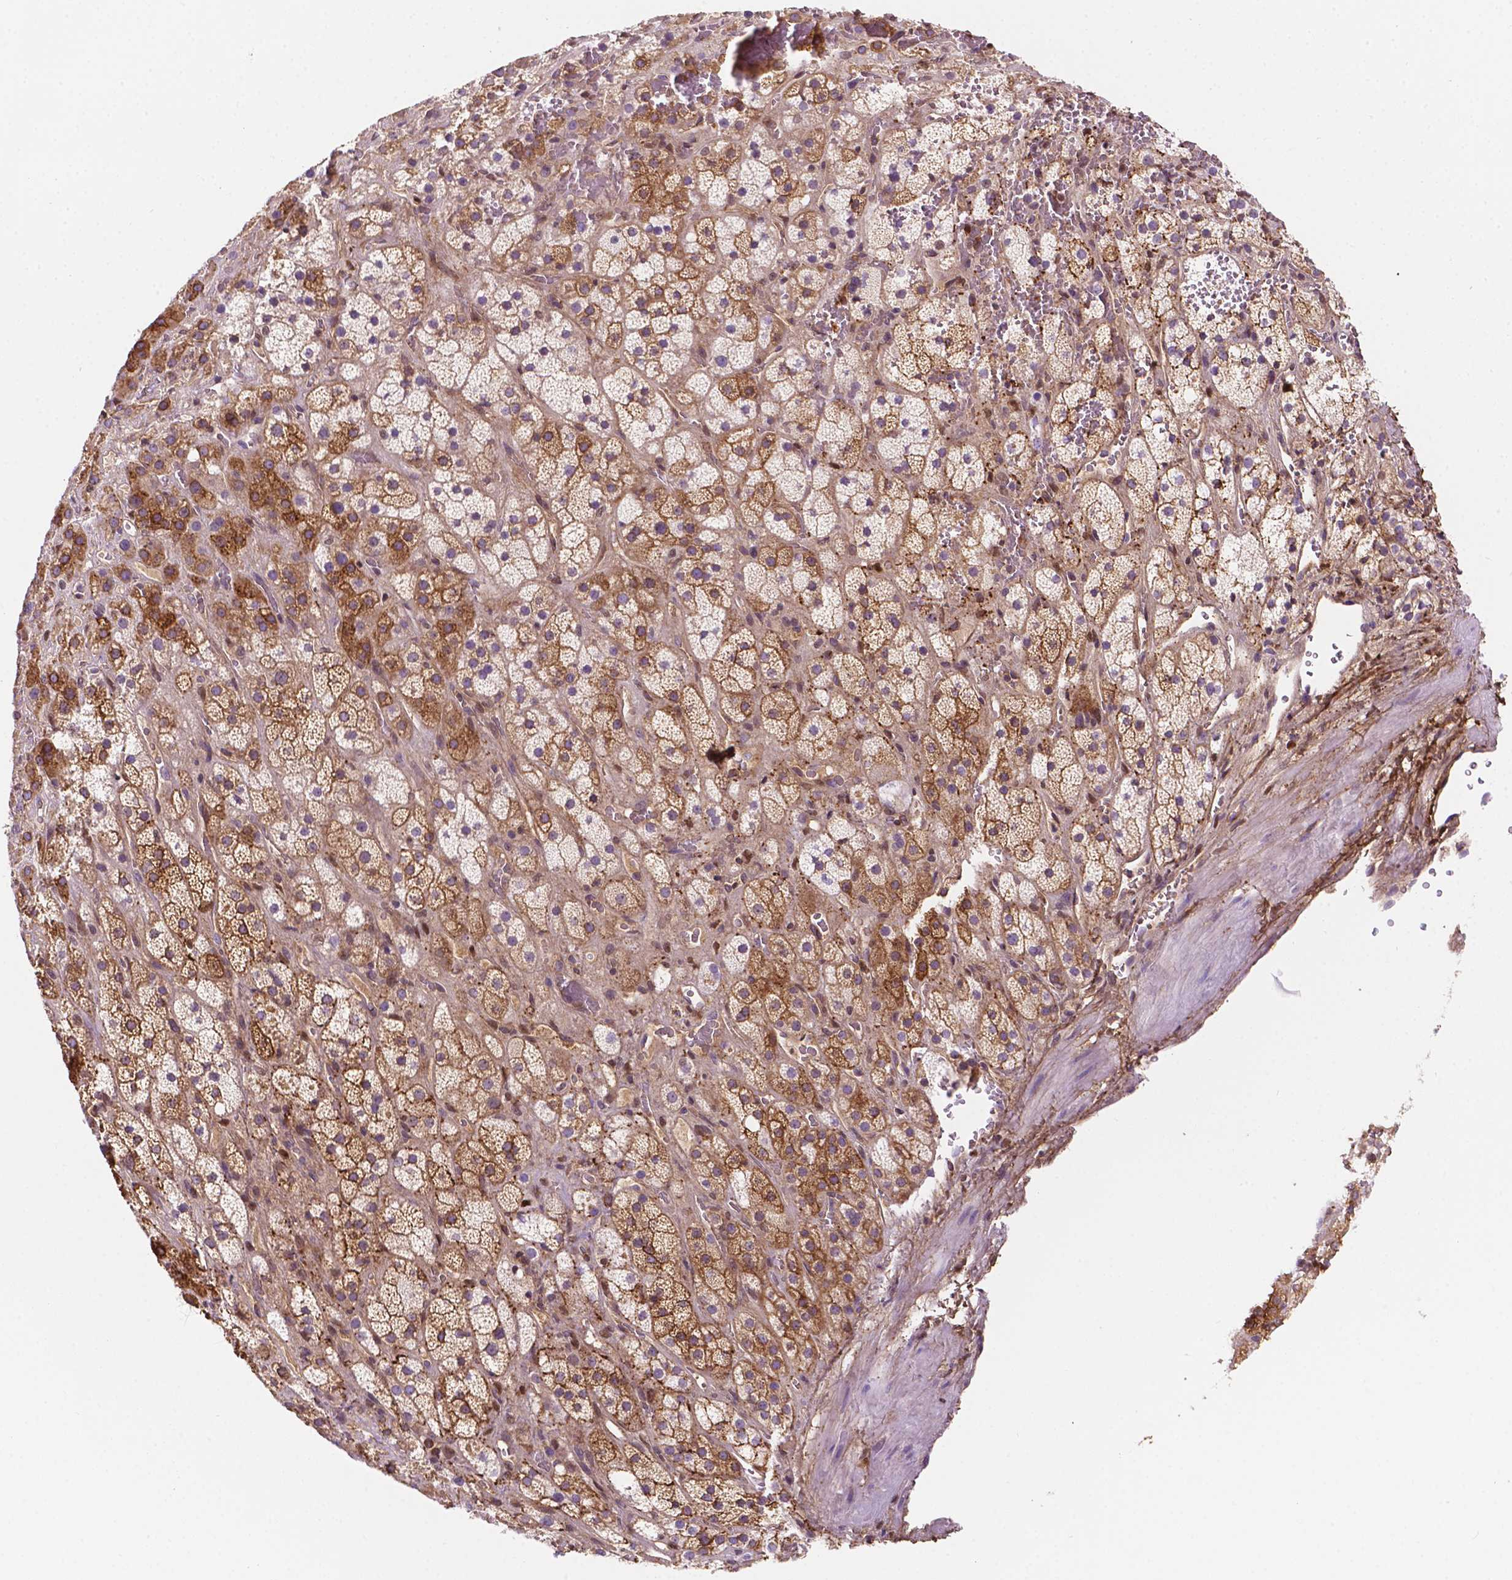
{"staining": {"intensity": "moderate", "quantity": "25%-75%", "location": "cytoplasmic/membranous"}, "tissue": "adrenal gland", "cell_type": "Glandular cells", "image_type": "normal", "snomed": [{"axis": "morphology", "description": "Normal tissue, NOS"}, {"axis": "topography", "description": "Adrenal gland"}], "caption": "Immunohistochemical staining of unremarkable adrenal gland reveals 25%-75% levels of moderate cytoplasmic/membranous protein positivity in approximately 25%-75% of glandular cells.", "gene": "DCN", "patient": {"sex": "male", "age": 57}}